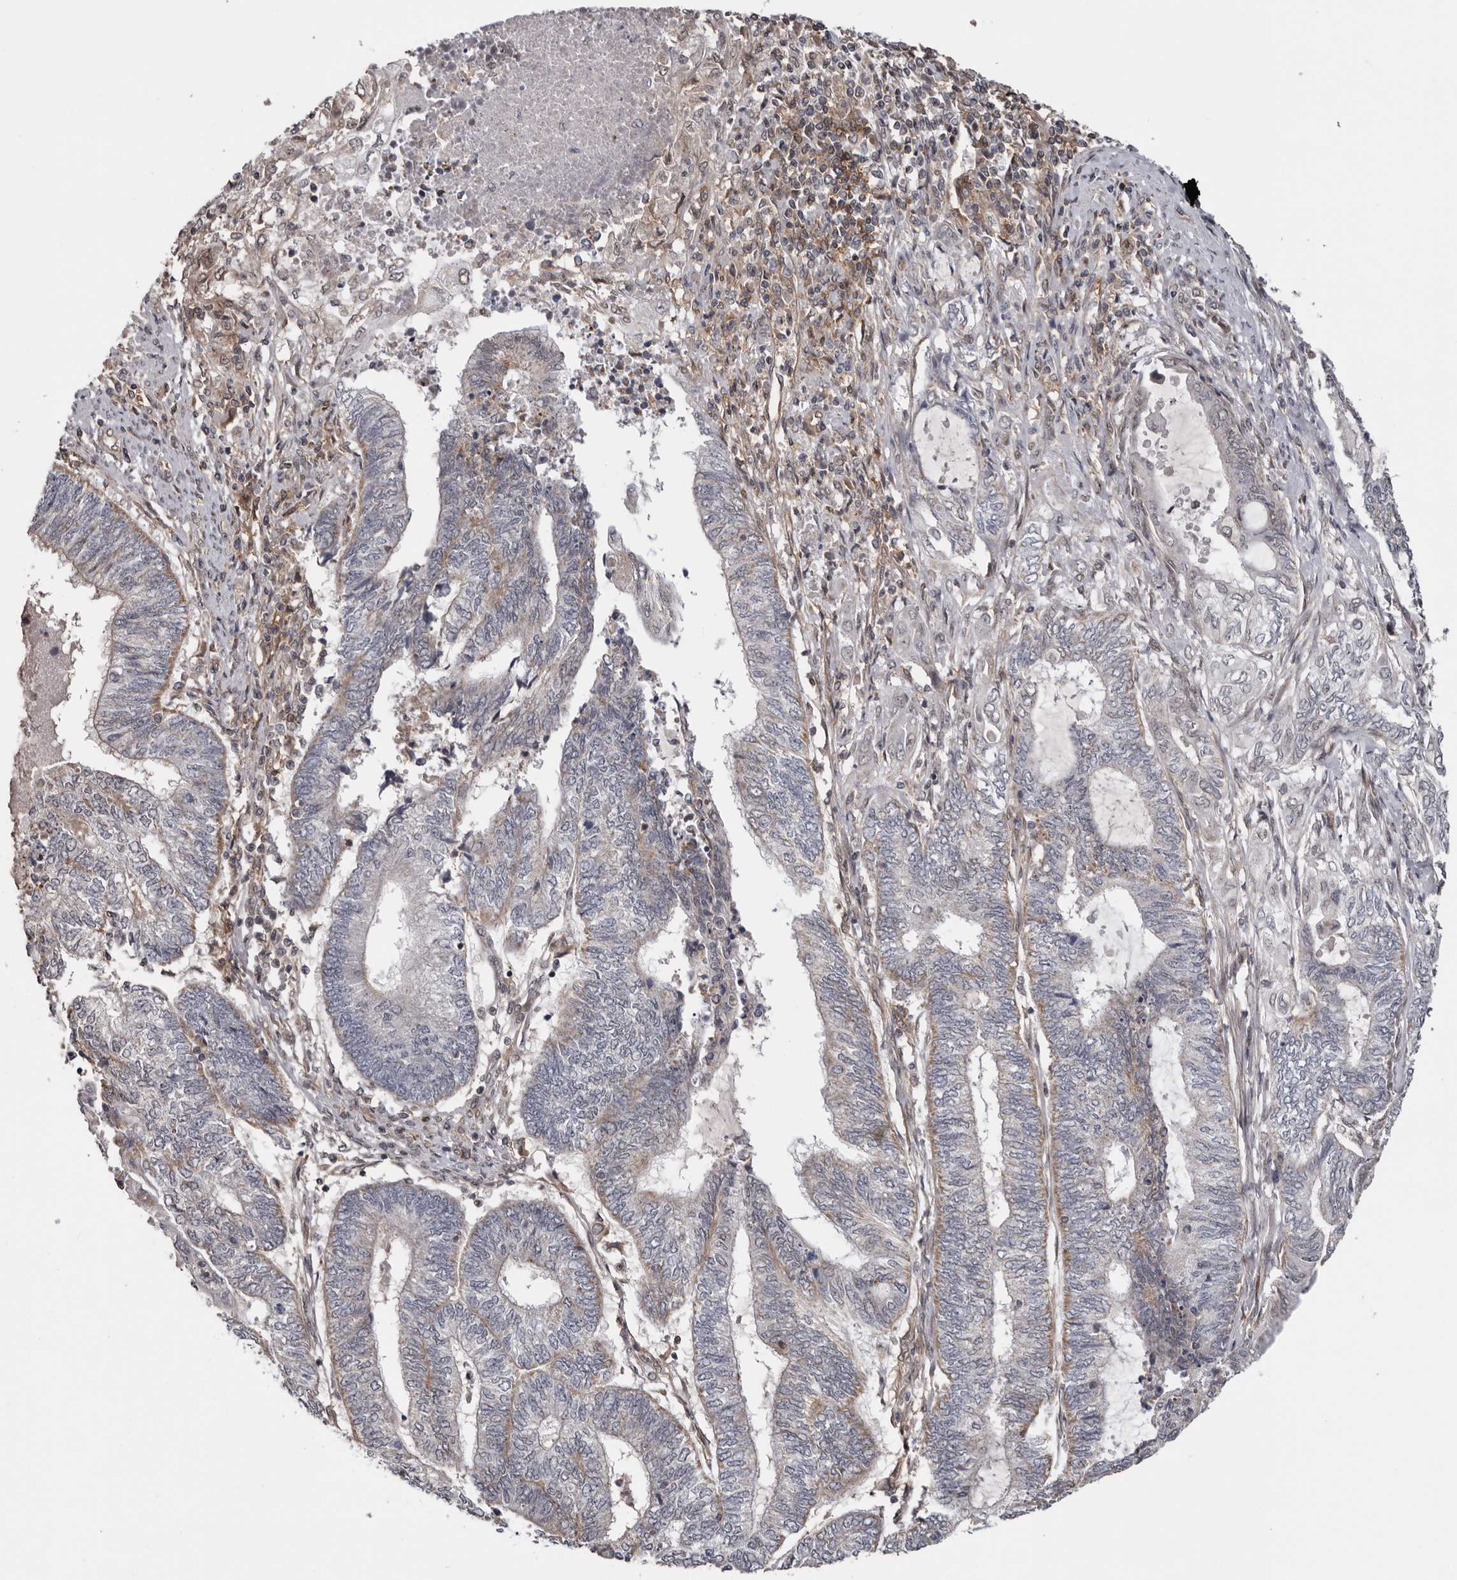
{"staining": {"intensity": "moderate", "quantity": "<25%", "location": "cytoplasmic/membranous"}, "tissue": "endometrial cancer", "cell_type": "Tumor cells", "image_type": "cancer", "snomed": [{"axis": "morphology", "description": "Adenocarcinoma, NOS"}, {"axis": "topography", "description": "Uterus"}, {"axis": "topography", "description": "Endometrium"}], "caption": "Tumor cells reveal moderate cytoplasmic/membranous staining in approximately <25% of cells in endometrial cancer.", "gene": "MOGAT2", "patient": {"sex": "female", "age": 70}}